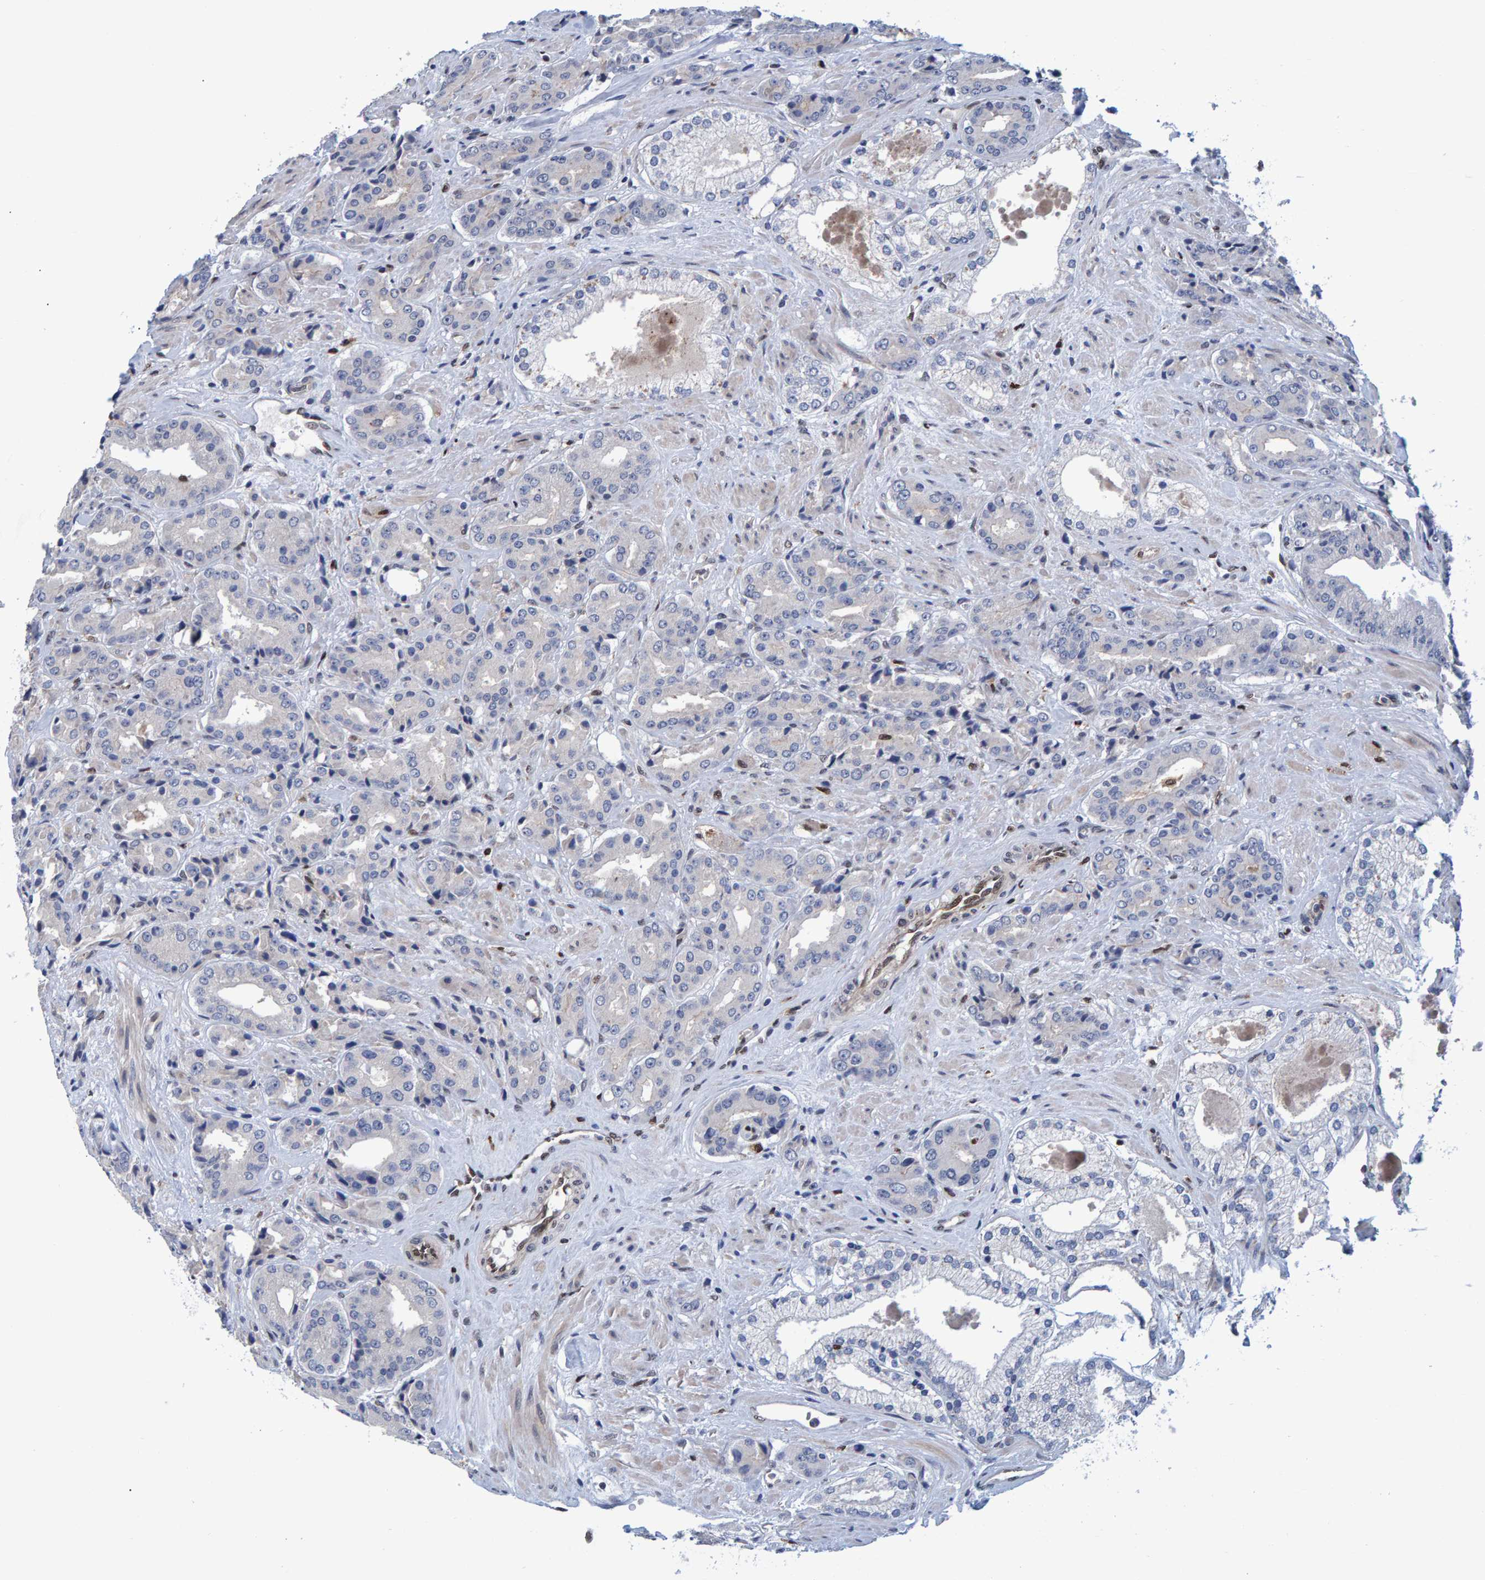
{"staining": {"intensity": "negative", "quantity": "none", "location": "none"}, "tissue": "prostate cancer", "cell_type": "Tumor cells", "image_type": "cancer", "snomed": [{"axis": "morphology", "description": "Adenocarcinoma, High grade"}, {"axis": "topography", "description": "Prostate"}], "caption": "High power microscopy micrograph of an immunohistochemistry photomicrograph of adenocarcinoma (high-grade) (prostate), revealing no significant staining in tumor cells.", "gene": "QKI", "patient": {"sex": "male", "age": 71}}